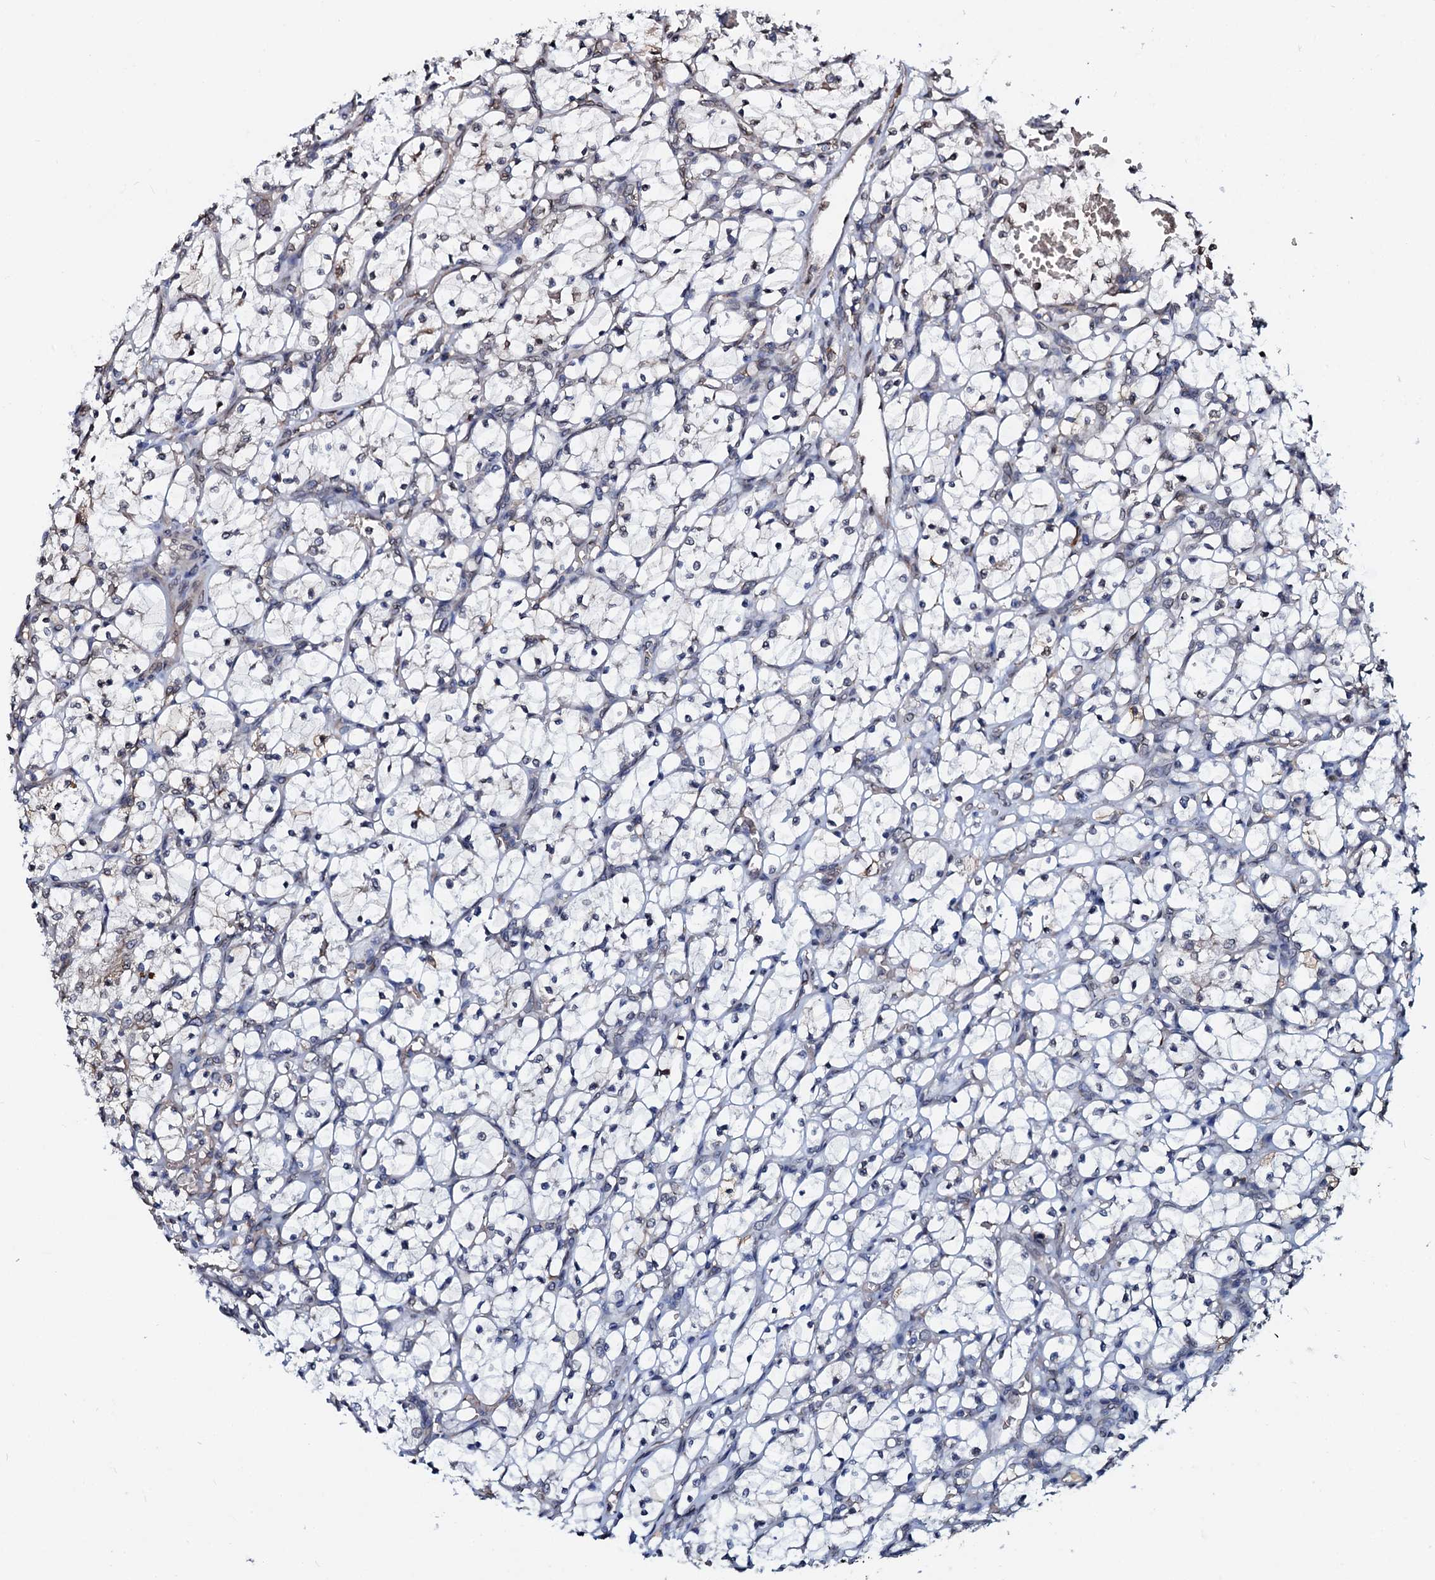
{"staining": {"intensity": "negative", "quantity": "none", "location": "none"}, "tissue": "renal cancer", "cell_type": "Tumor cells", "image_type": "cancer", "snomed": [{"axis": "morphology", "description": "Adenocarcinoma, NOS"}, {"axis": "topography", "description": "Kidney"}], "caption": "This is an immunohistochemistry (IHC) photomicrograph of renal adenocarcinoma. There is no positivity in tumor cells.", "gene": "NRP2", "patient": {"sex": "female", "age": 69}}